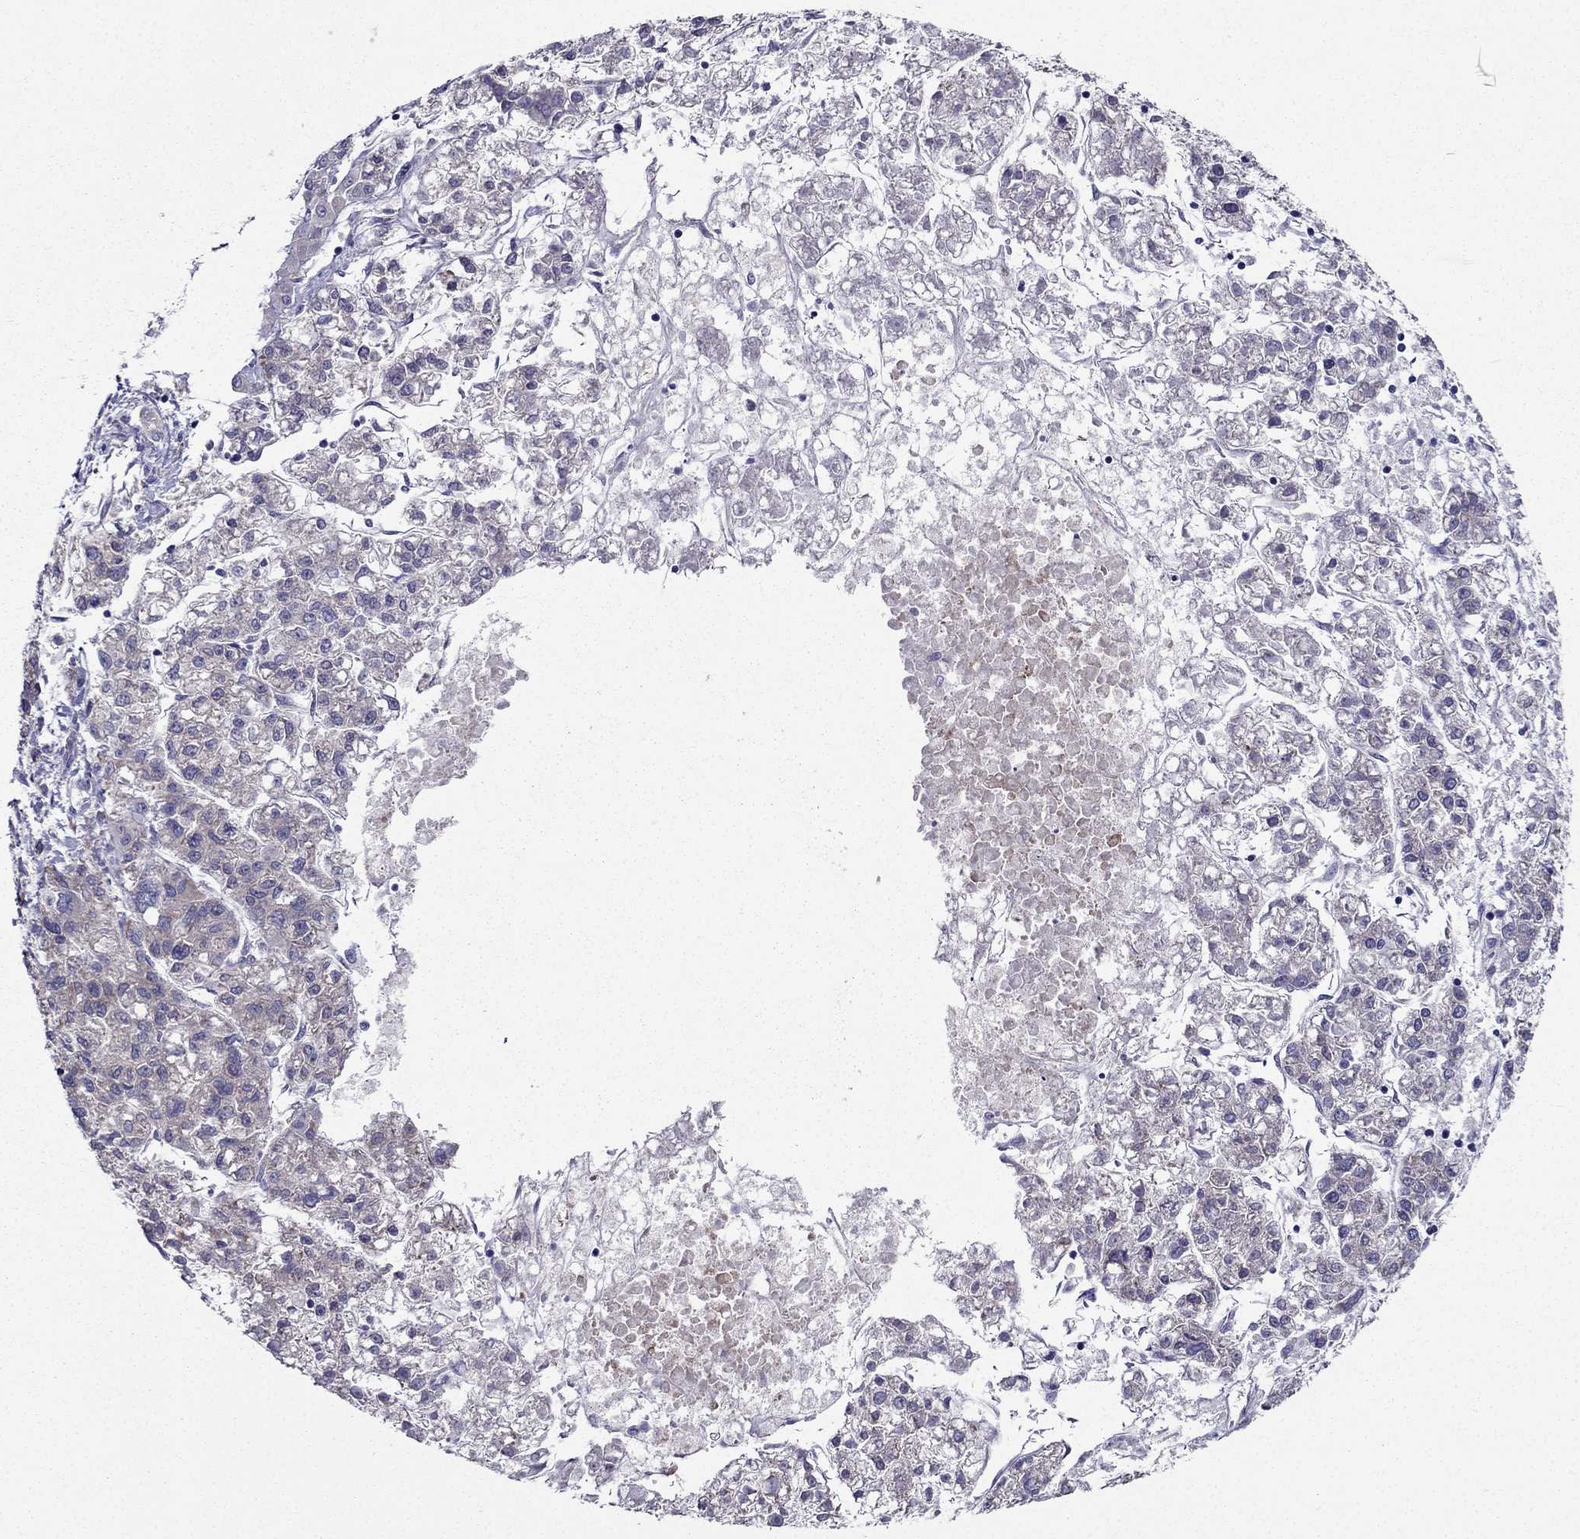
{"staining": {"intensity": "negative", "quantity": "none", "location": "none"}, "tissue": "liver cancer", "cell_type": "Tumor cells", "image_type": "cancer", "snomed": [{"axis": "morphology", "description": "Carcinoma, Hepatocellular, NOS"}, {"axis": "topography", "description": "Liver"}], "caption": "Tumor cells show no significant staining in liver cancer (hepatocellular carcinoma).", "gene": "ARHGEF28", "patient": {"sex": "male", "age": 56}}